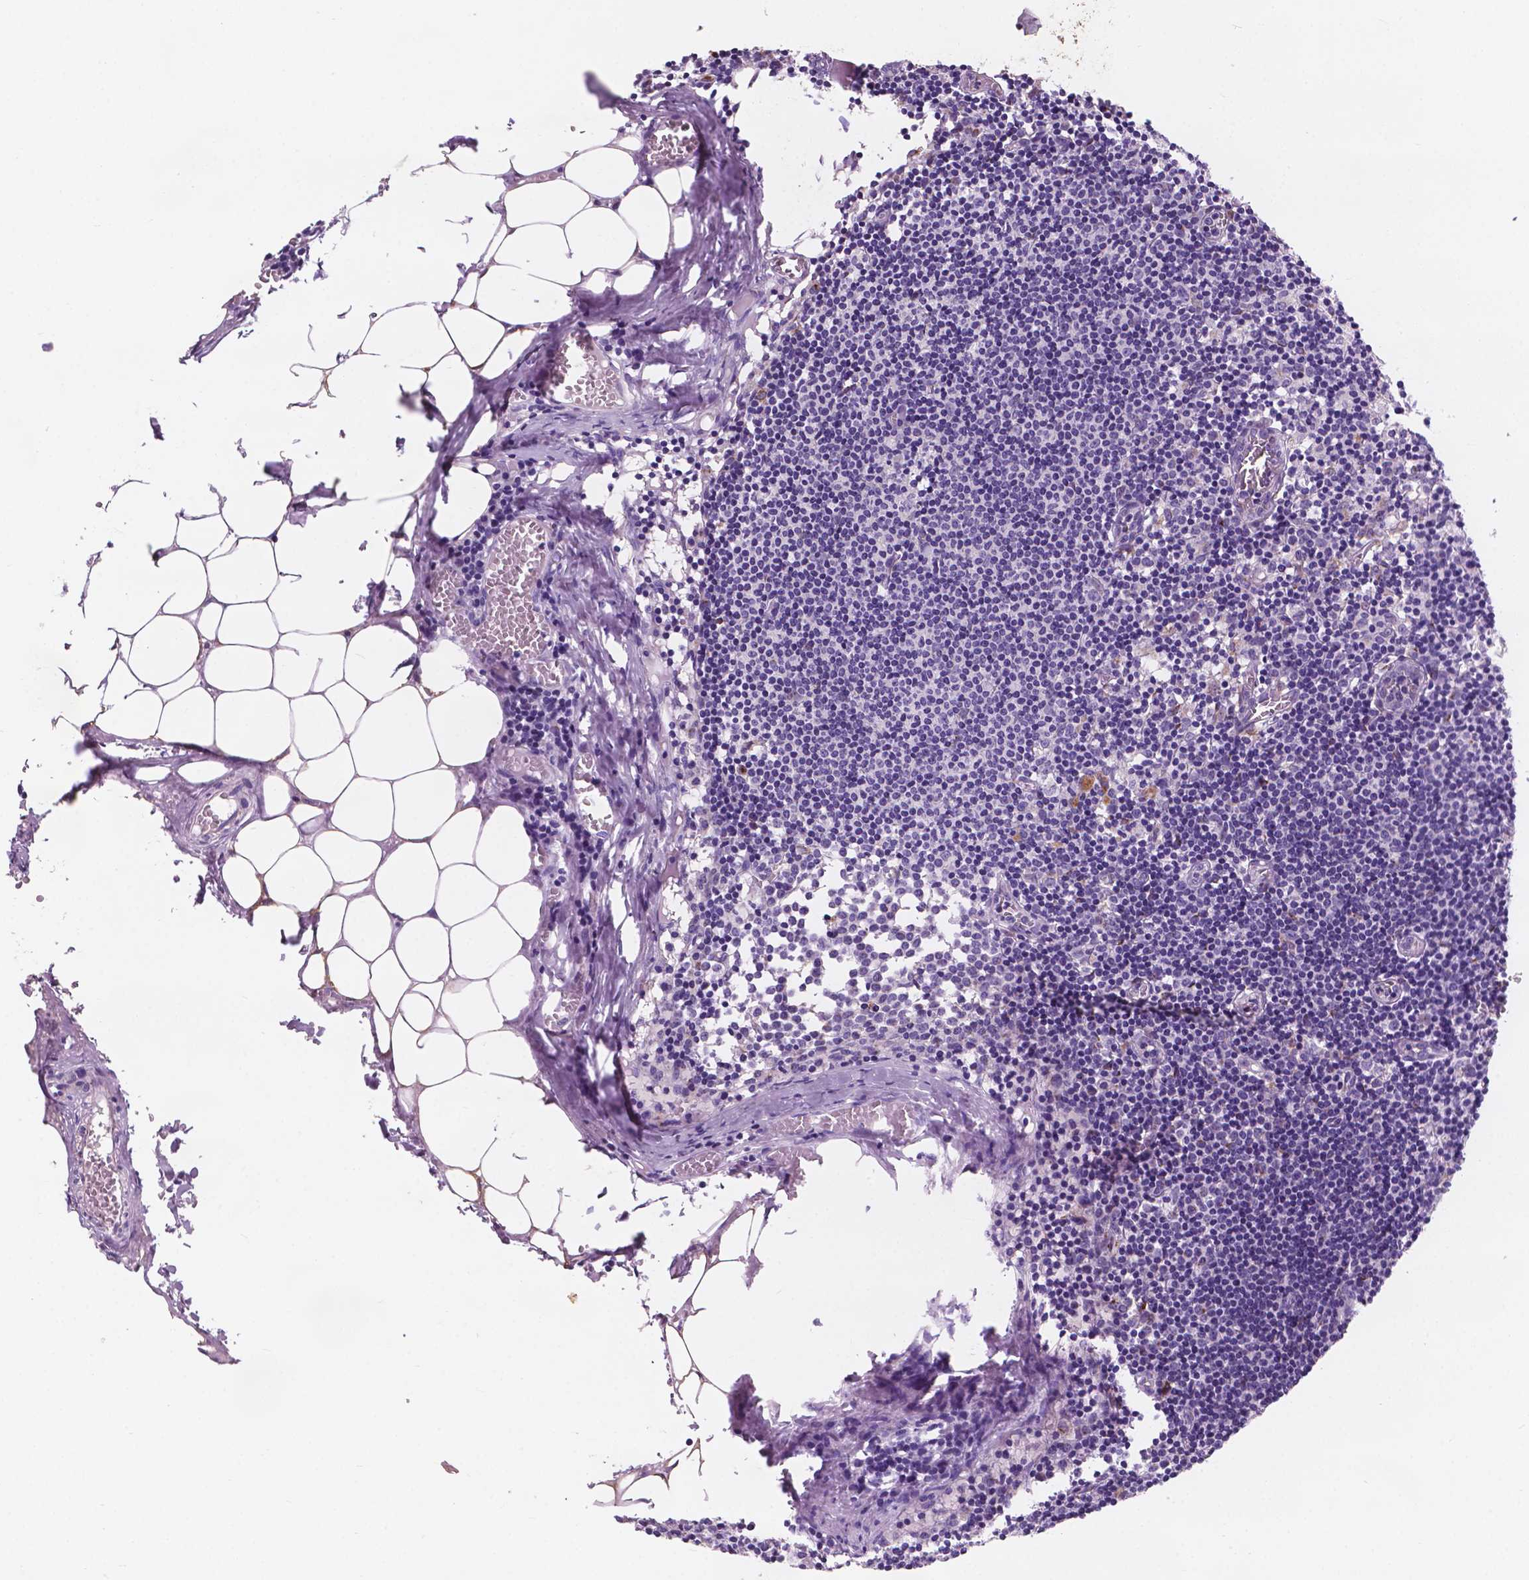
{"staining": {"intensity": "negative", "quantity": "none", "location": "none"}, "tissue": "lymph node", "cell_type": "Germinal center cells", "image_type": "normal", "snomed": [{"axis": "morphology", "description": "Normal tissue, NOS"}, {"axis": "topography", "description": "Lymph node"}], "caption": "An IHC photomicrograph of unremarkable lymph node is shown. There is no staining in germinal center cells of lymph node.", "gene": "IREB2", "patient": {"sex": "female", "age": 52}}